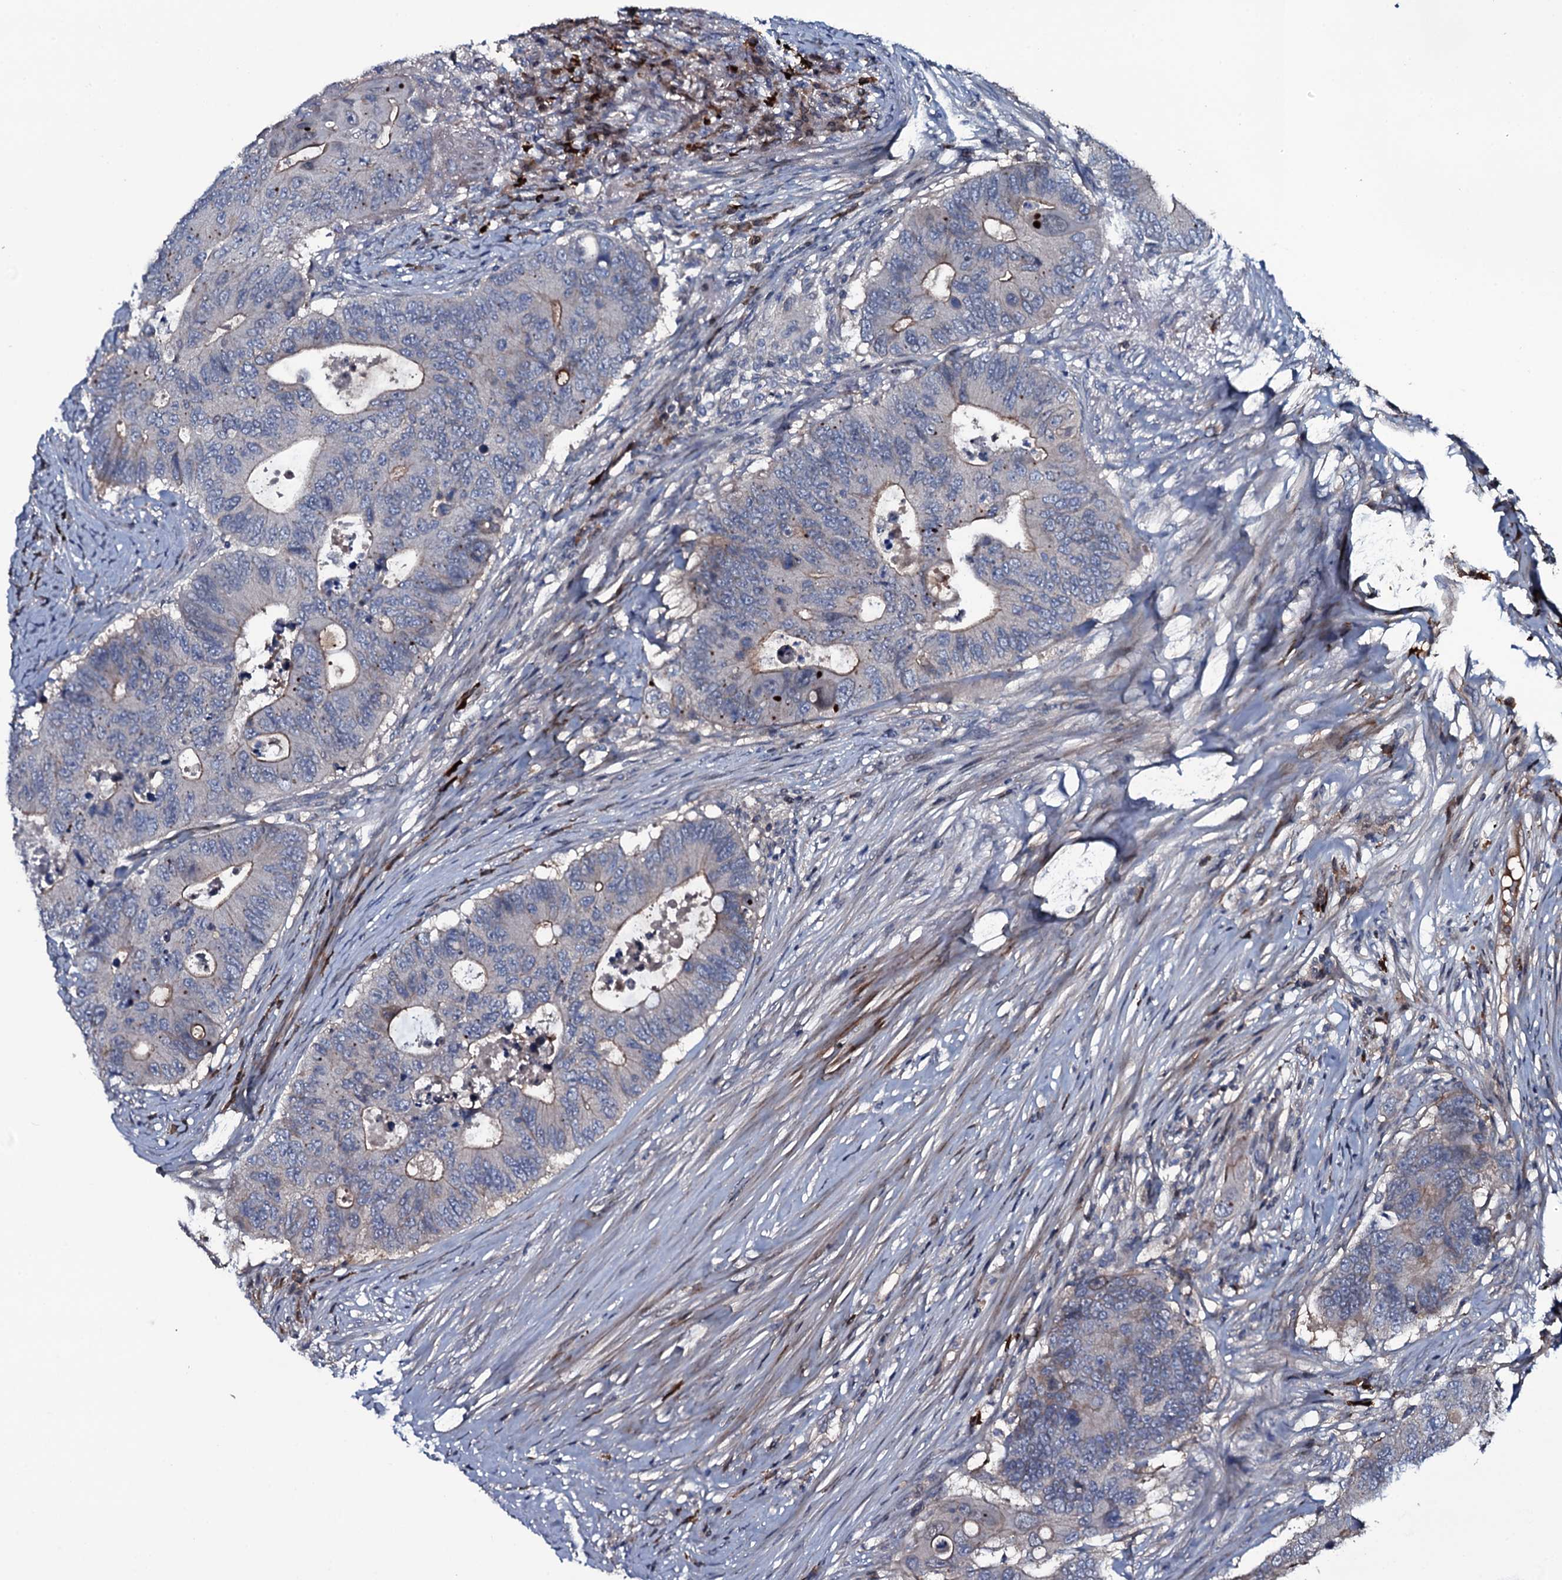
{"staining": {"intensity": "weak", "quantity": "<25%", "location": "cytoplasmic/membranous"}, "tissue": "colorectal cancer", "cell_type": "Tumor cells", "image_type": "cancer", "snomed": [{"axis": "morphology", "description": "Adenocarcinoma, NOS"}, {"axis": "topography", "description": "Colon"}], "caption": "Image shows no significant protein expression in tumor cells of colorectal cancer (adenocarcinoma). The staining is performed using DAB brown chromogen with nuclei counter-stained in using hematoxylin.", "gene": "LYG2", "patient": {"sex": "male", "age": 71}}